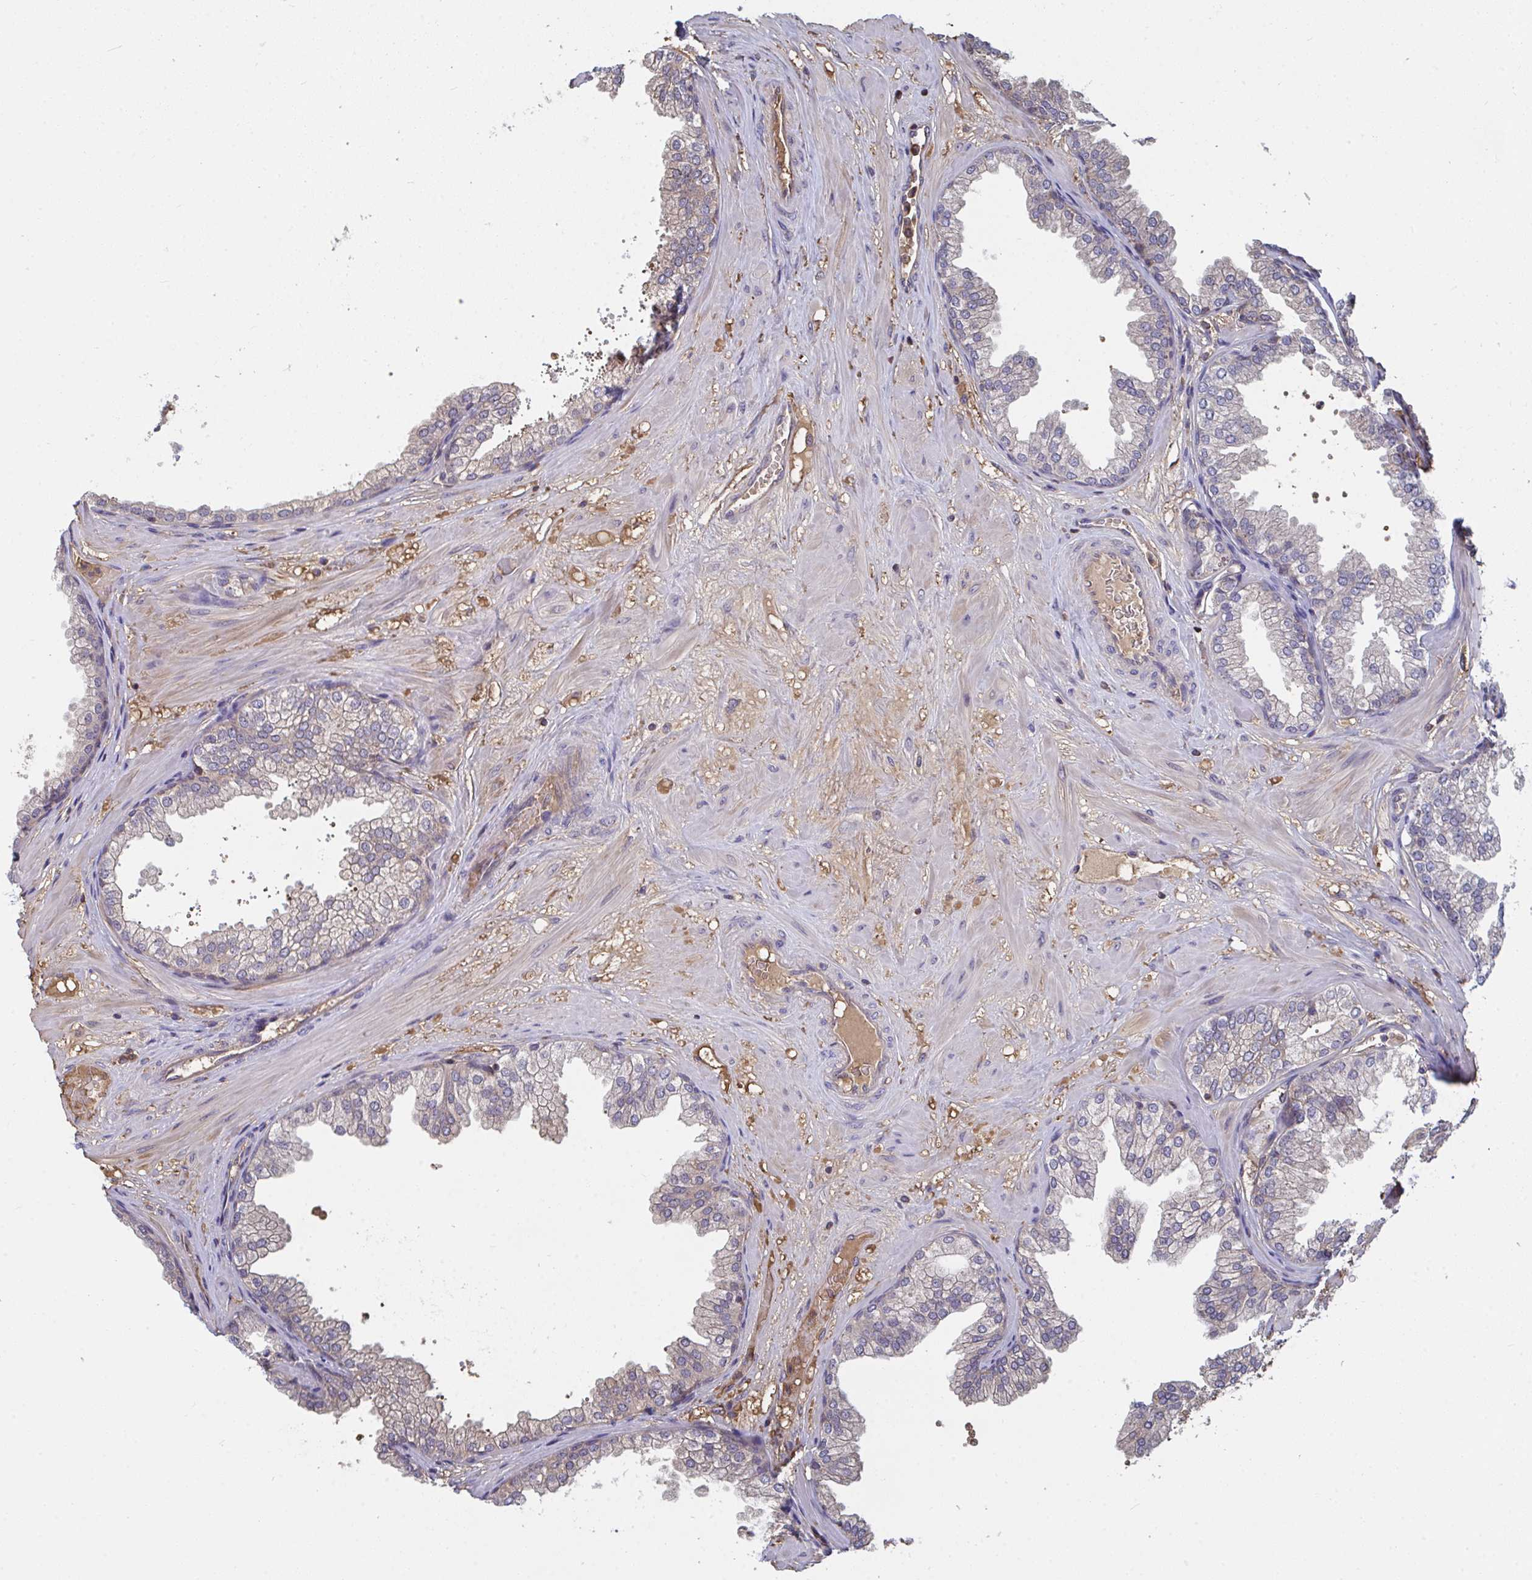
{"staining": {"intensity": "moderate", "quantity": "25%-75%", "location": "cytoplasmic/membranous"}, "tissue": "prostate", "cell_type": "Glandular cells", "image_type": "normal", "snomed": [{"axis": "morphology", "description": "Normal tissue, NOS"}, {"axis": "topography", "description": "Prostate"}], "caption": "Glandular cells display medium levels of moderate cytoplasmic/membranous positivity in about 25%-75% of cells in benign prostate. (brown staining indicates protein expression, while blue staining denotes nuclei).", "gene": "TTC9C", "patient": {"sex": "male", "age": 37}}